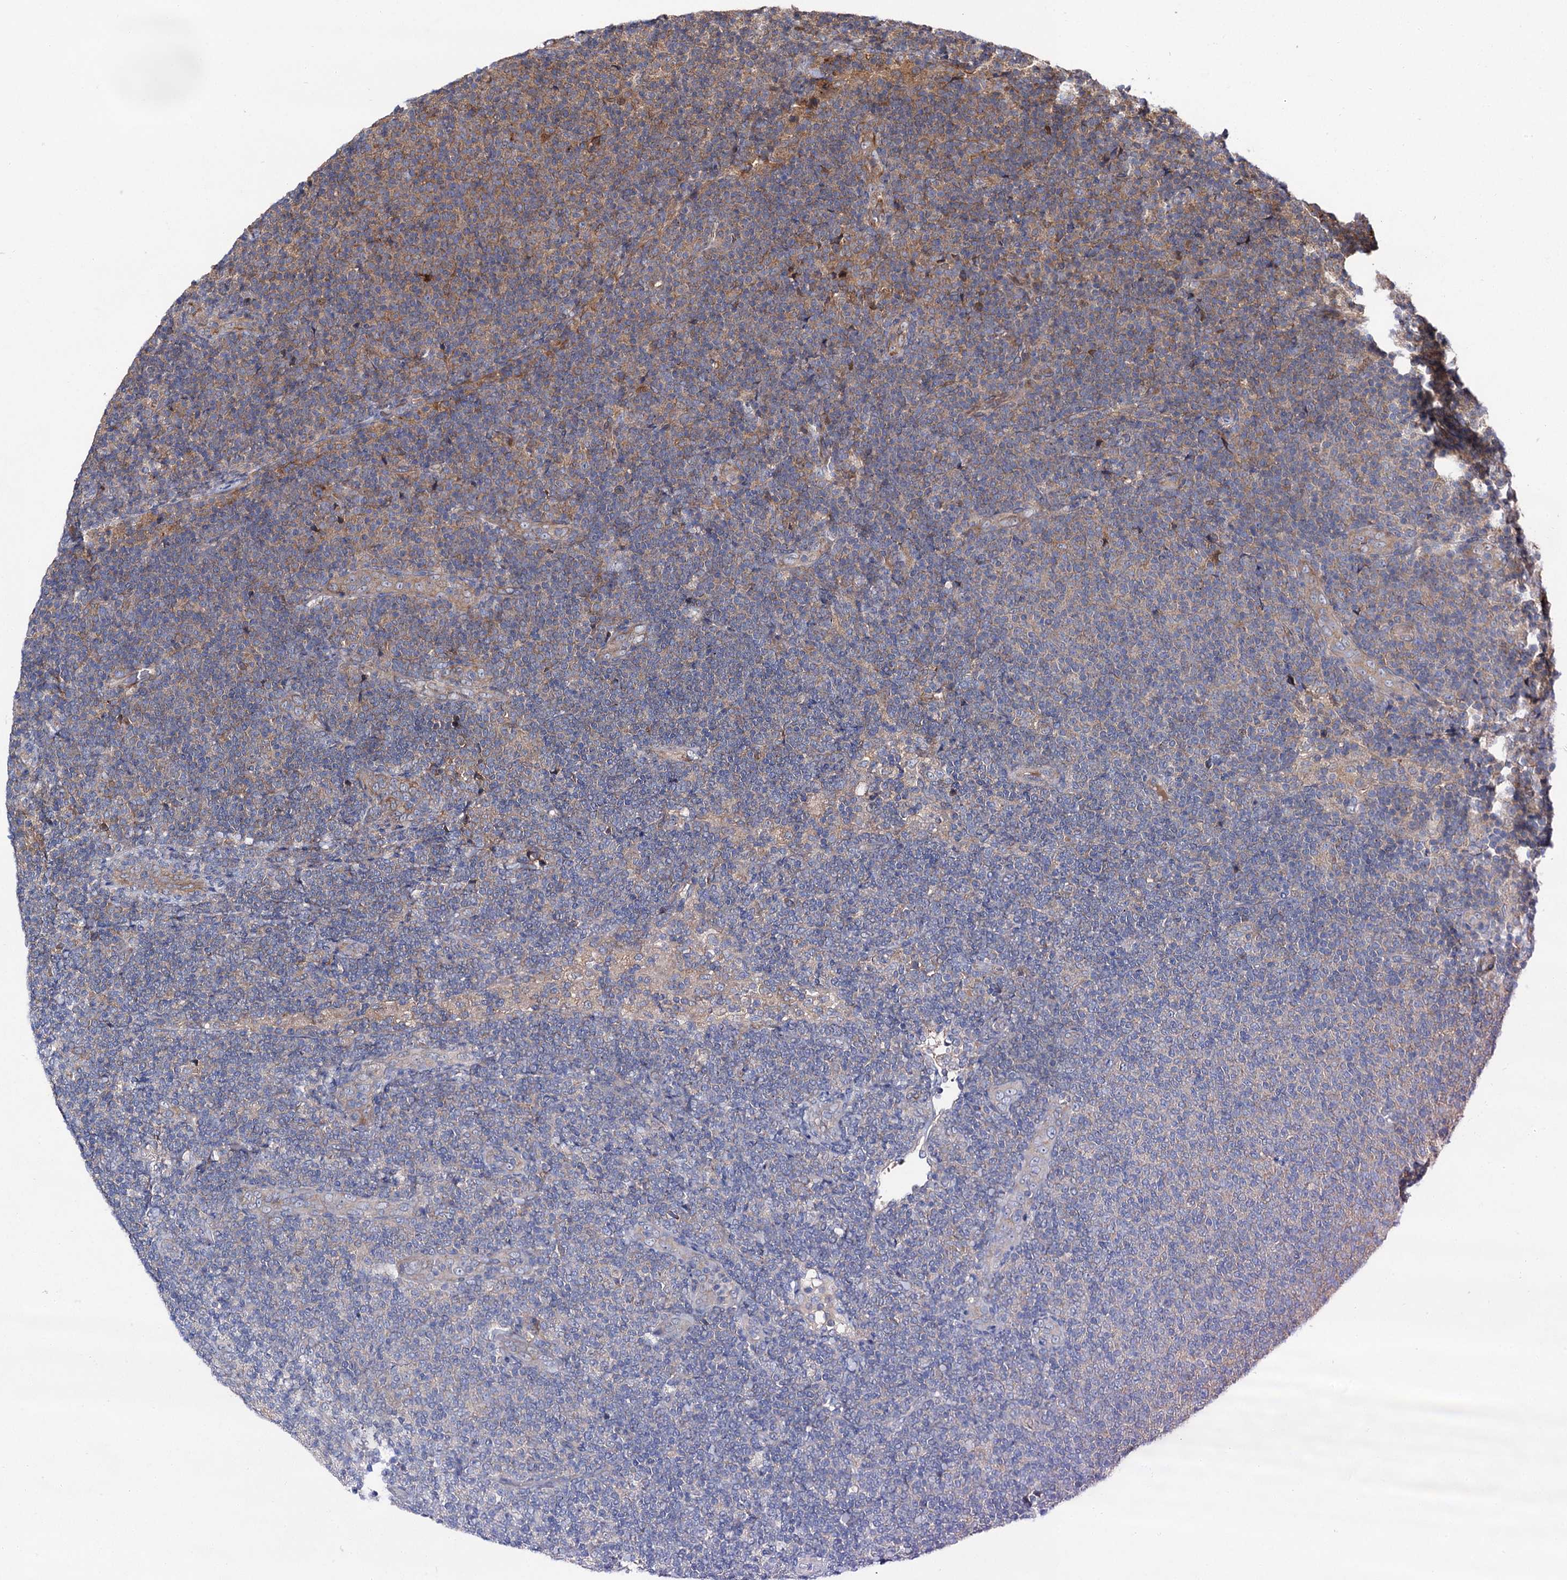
{"staining": {"intensity": "weak", "quantity": "25%-75%", "location": "cytoplasmic/membranous"}, "tissue": "lymphoma", "cell_type": "Tumor cells", "image_type": "cancer", "snomed": [{"axis": "morphology", "description": "Malignant lymphoma, non-Hodgkin's type, Low grade"}, {"axis": "topography", "description": "Lymph node"}], "caption": "Immunohistochemical staining of lymphoma reveals weak cytoplasmic/membranous protein staining in approximately 25%-75% of tumor cells.", "gene": "NAA25", "patient": {"sex": "male", "age": 66}}